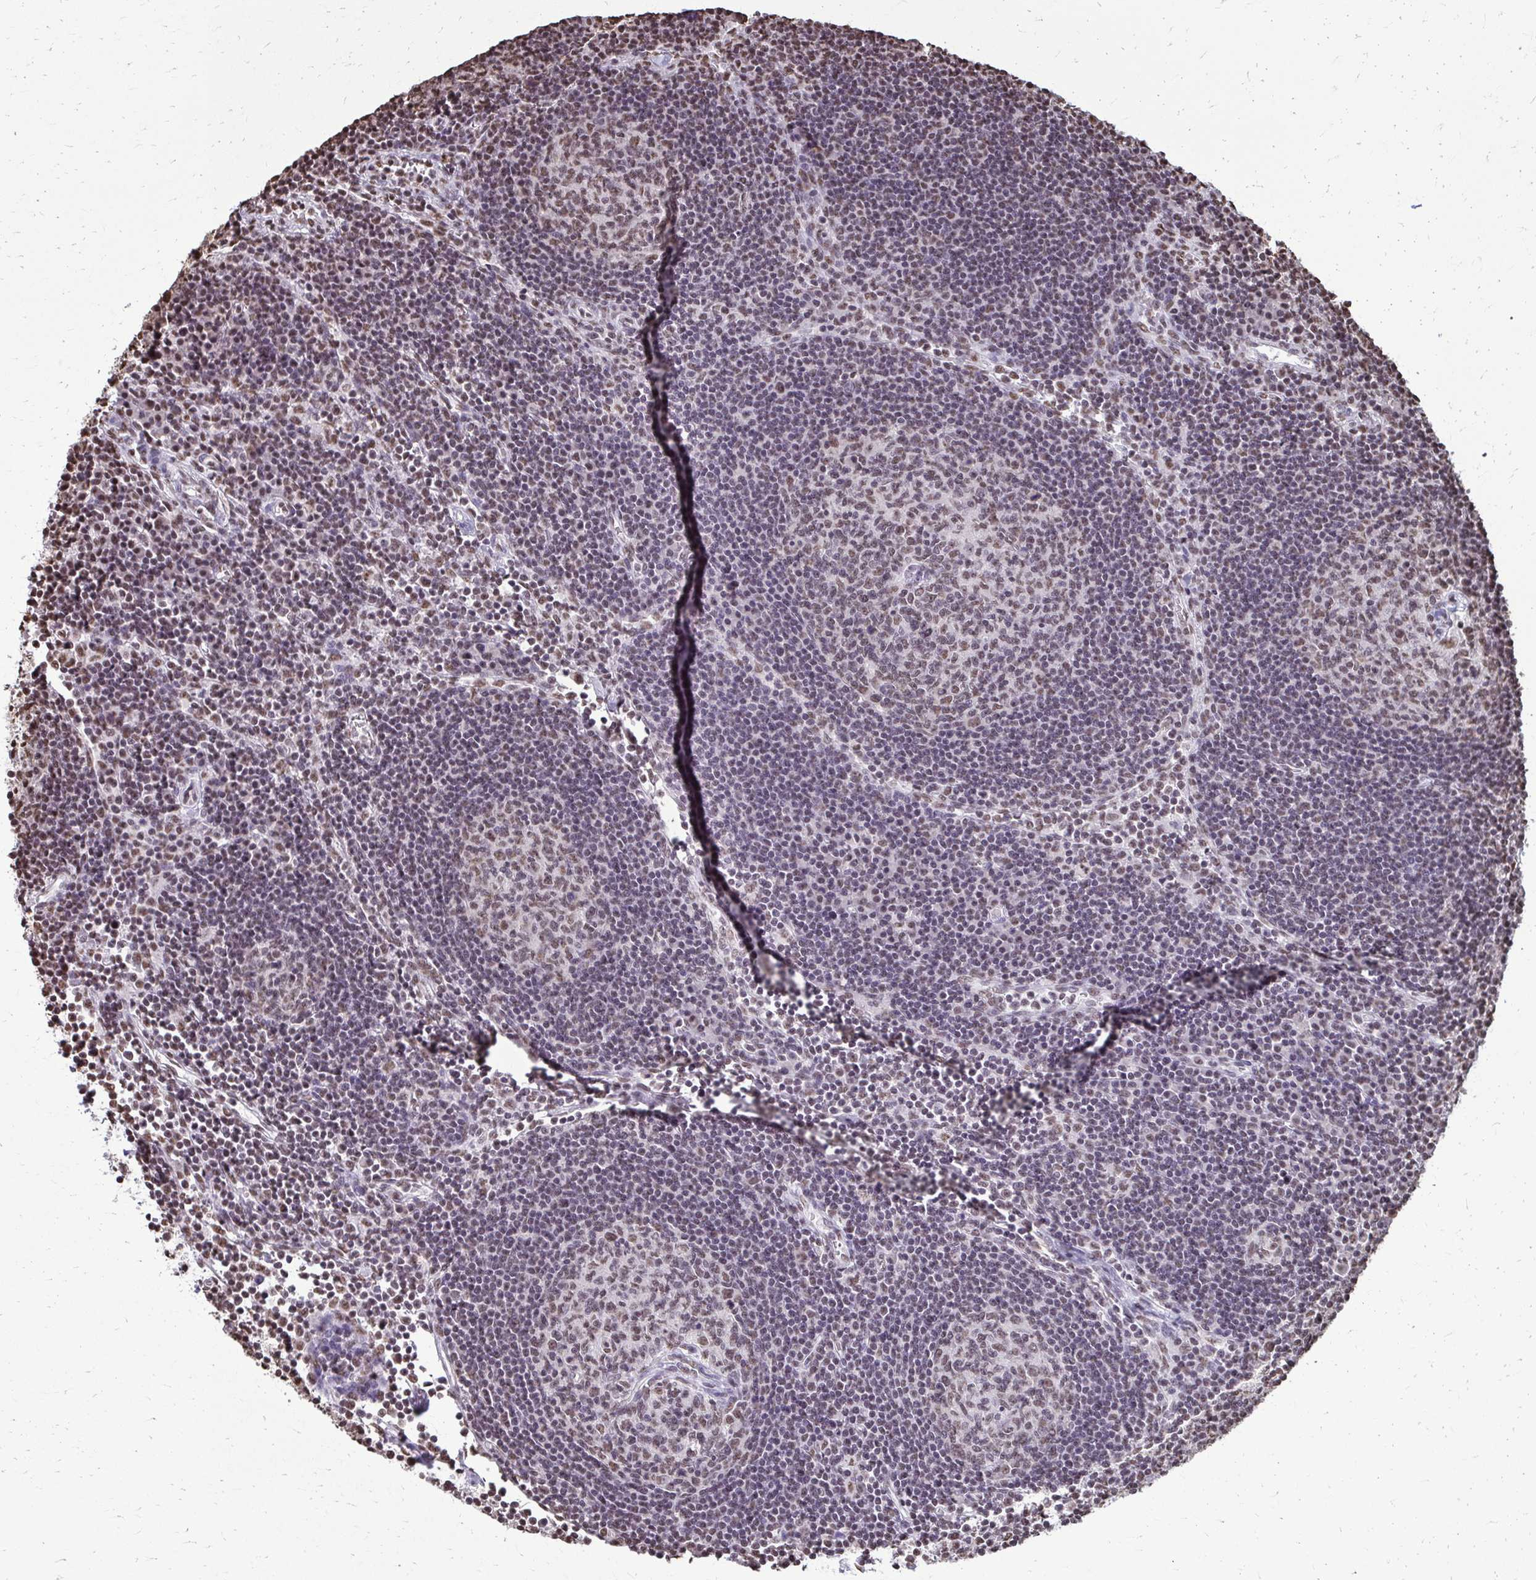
{"staining": {"intensity": "moderate", "quantity": "25%-75%", "location": "nuclear"}, "tissue": "lymph node", "cell_type": "Germinal center cells", "image_type": "normal", "snomed": [{"axis": "morphology", "description": "Normal tissue, NOS"}, {"axis": "topography", "description": "Lymph node"}], "caption": "Lymph node was stained to show a protein in brown. There is medium levels of moderate nuclear expression in approximately 25%-75% of germinal center cells. (brown staining indicates protein expression, while blue staining denotes nuclei).", "gene": "SNRPA", "patient": {"sex": "male", "age": 67}}